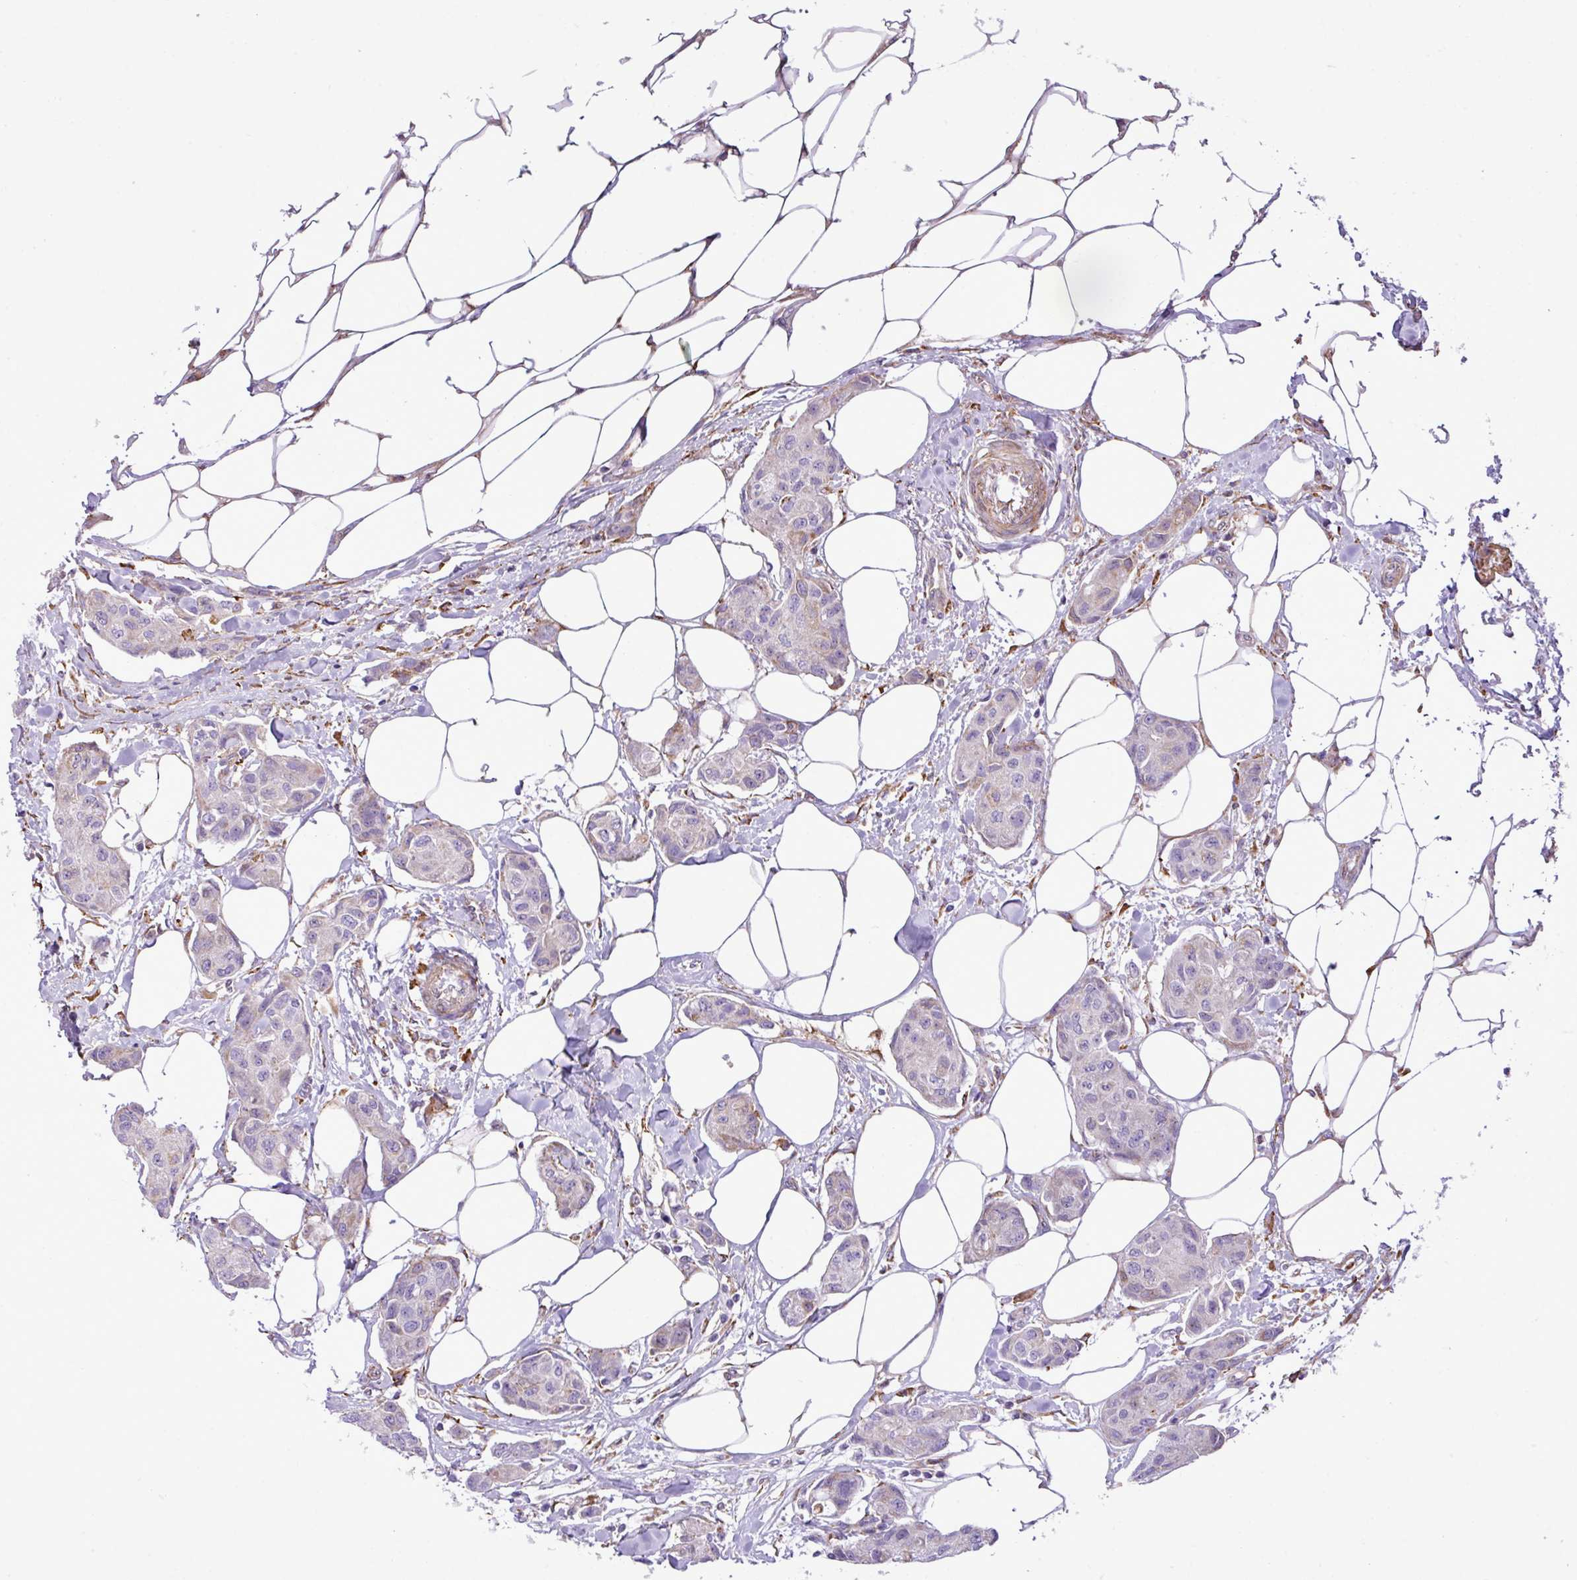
{"staining": {"intensity": "negative", "quantity": "none", "location": "none"}, "tissue": "breast cancer", "cell_type": "Tumor cells", "image_type": "cancer", "snomed": [{"axis": "morphology", "description": "Duct carcinoma"}, {"axis": "topography", "description": "Breast"}, {"axis": "topography", "description": "Lymph node"}], "caption": "A photomicrograph of human breast cancer is negative for staining in tumor cells. The staining is performed using DAB brown chromogen with nuclei counter-stained in using hematoxylin.", "gene": "ZSCAN5A", "patient": {"sex": "female", "age": 80}}